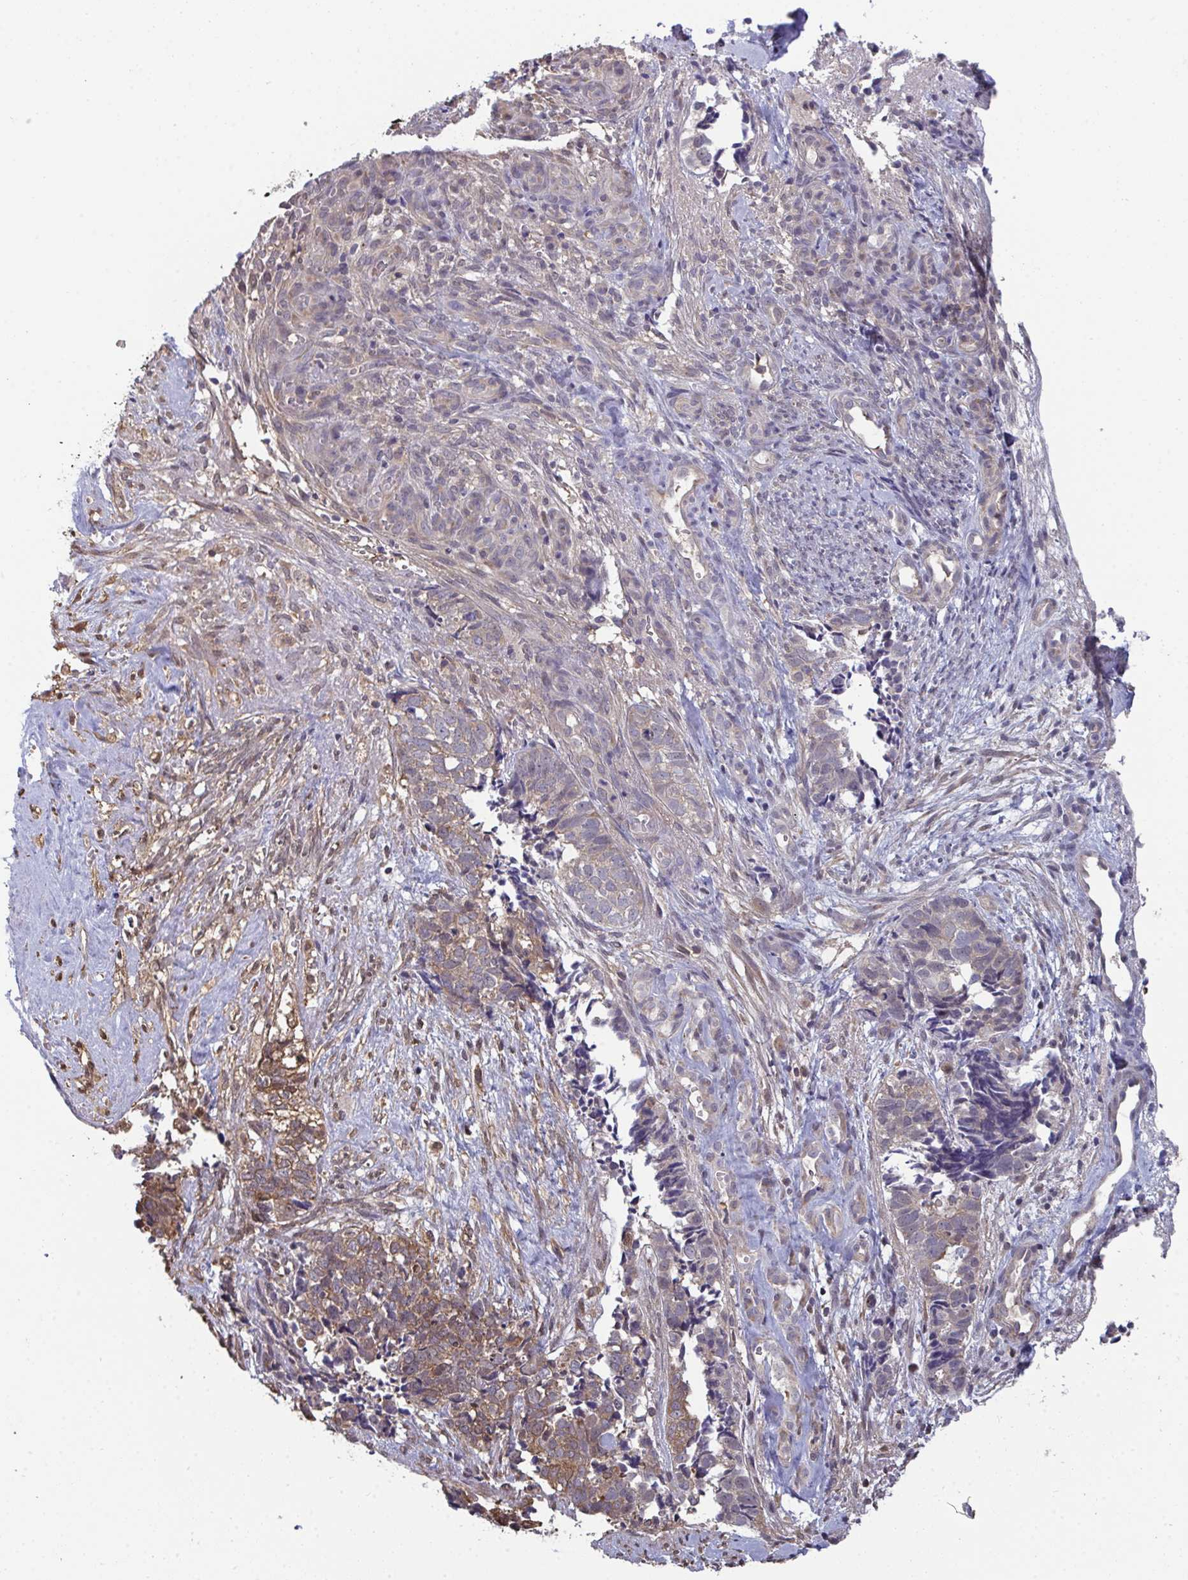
{"staining": {"intensity": "moderate", "quantity": "25%-75%", "location": "cytoplasmic/membranous"}, "tissue": "cervical cancer", "cell_type": "Tumor cells", "image_type": "cancer", "snomed": [{"axis": "morphology", "description": "Squamous cell carcinoma, NOS"}, {"axis": "topography", "description": "Cervix"}], "caption": "About 25%-75% of tumor cells in cervical squamous cell carcinoma reveal moderate cytoplasmic/membranous protein positivity as visualized by brown immunohistochemical staining.", "gene": "TTC9C", "patient": {"sex": "female", "age": 63}}